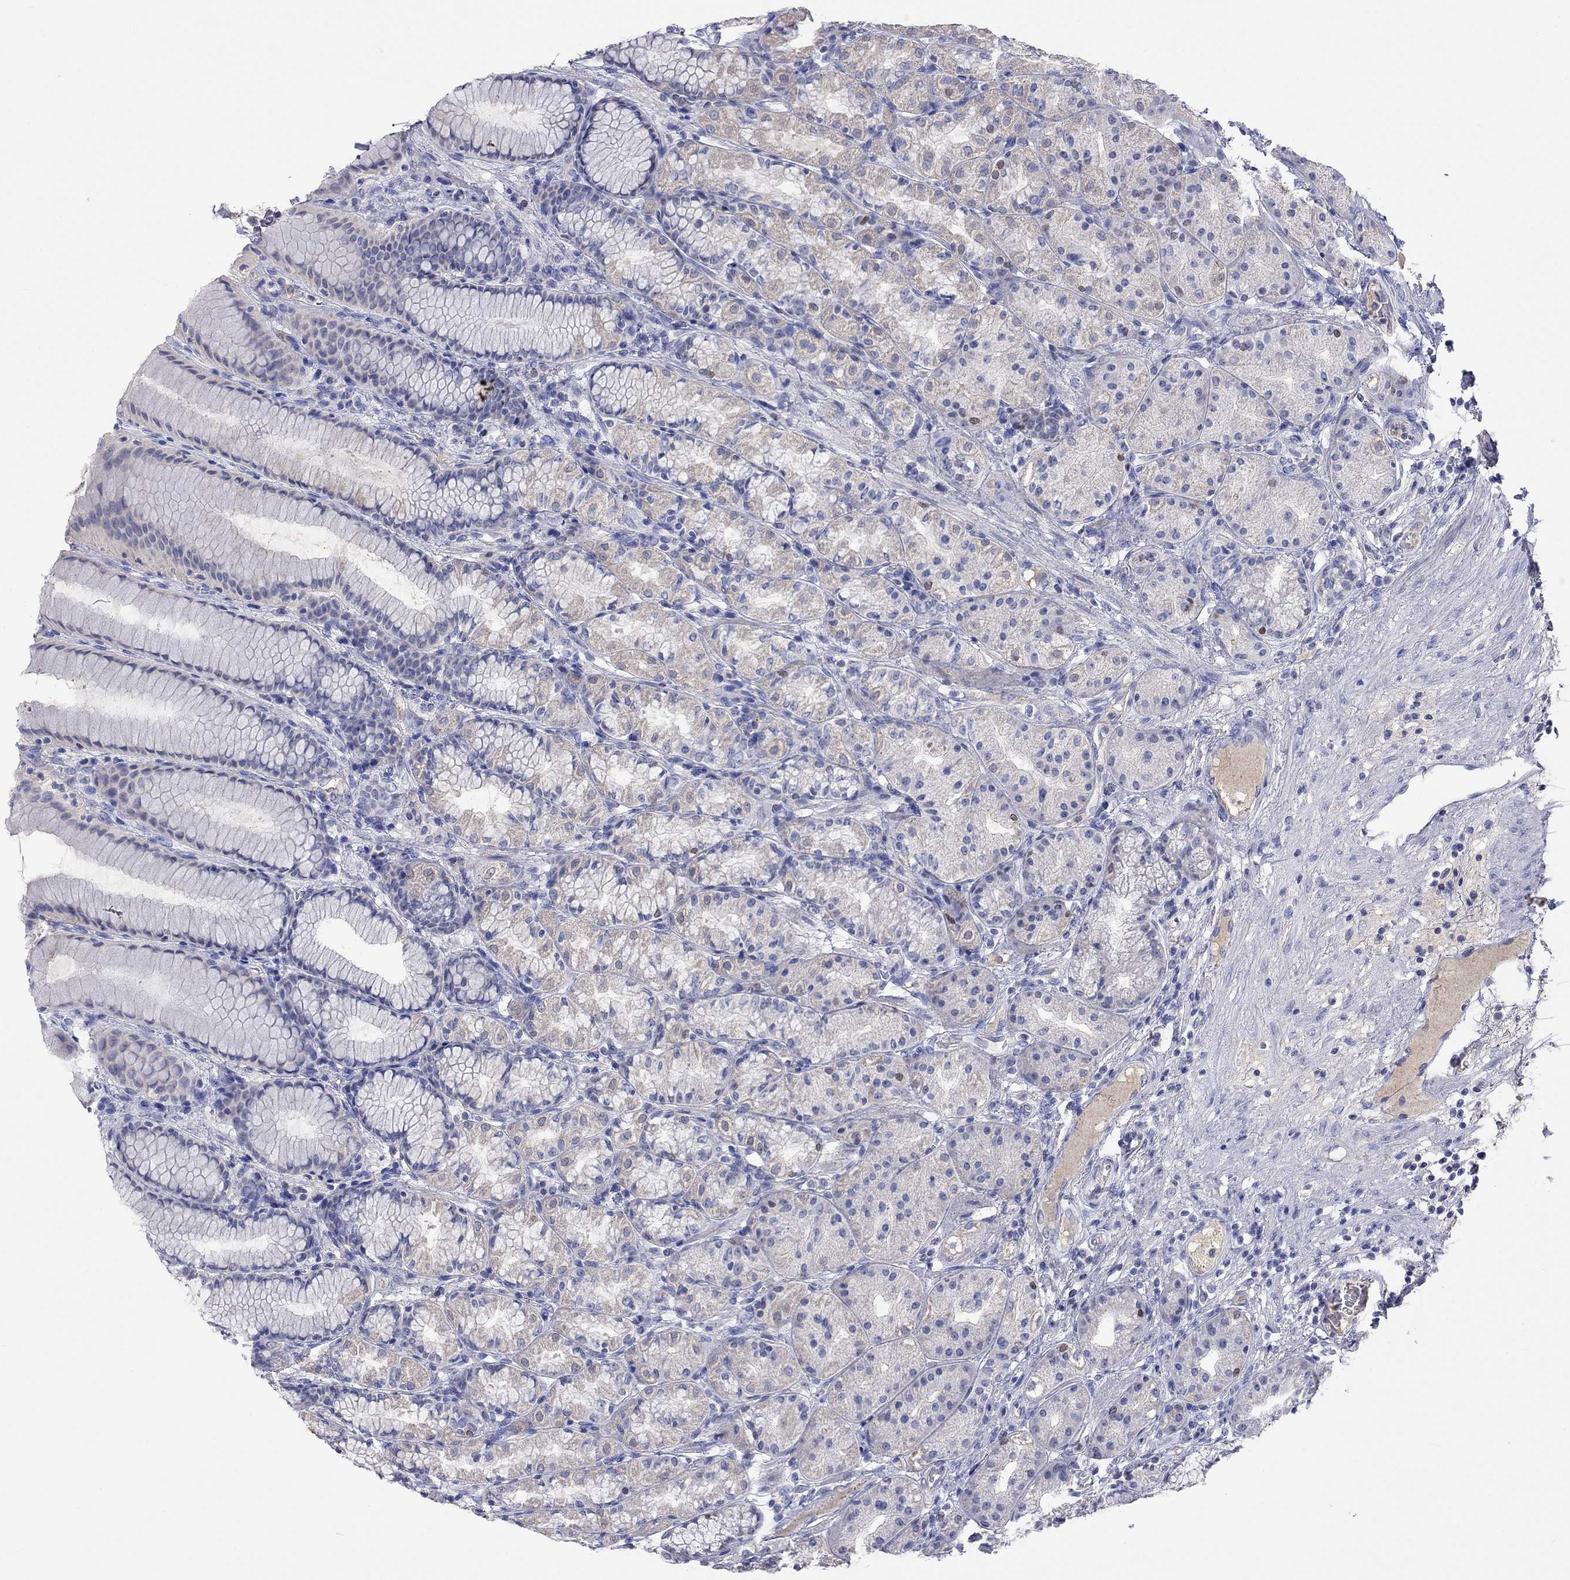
{"staining": {"intensity": "moderate", "quantity": "<25%", "location": "cytoplasmic/membranous"}, "tissue": "stomach", "cell_type": "Glandular cells", "image_type": "normal", "snomed": [{"axis": "morphology", "description": "Normal tissue, NOS"}, {"axis": "morphology", "description": "Adenocarcinoma, NOS"}, {"axis": "topography", "description": "Stomach"}], "caption": "Human stomach stained for a protein (brown) exhibits moderate cytoplasmic/membranous positive expression in about <25% of glandular cells.", "gene": "LRFN4", "patient": {"sex": "female", "age": 79}}